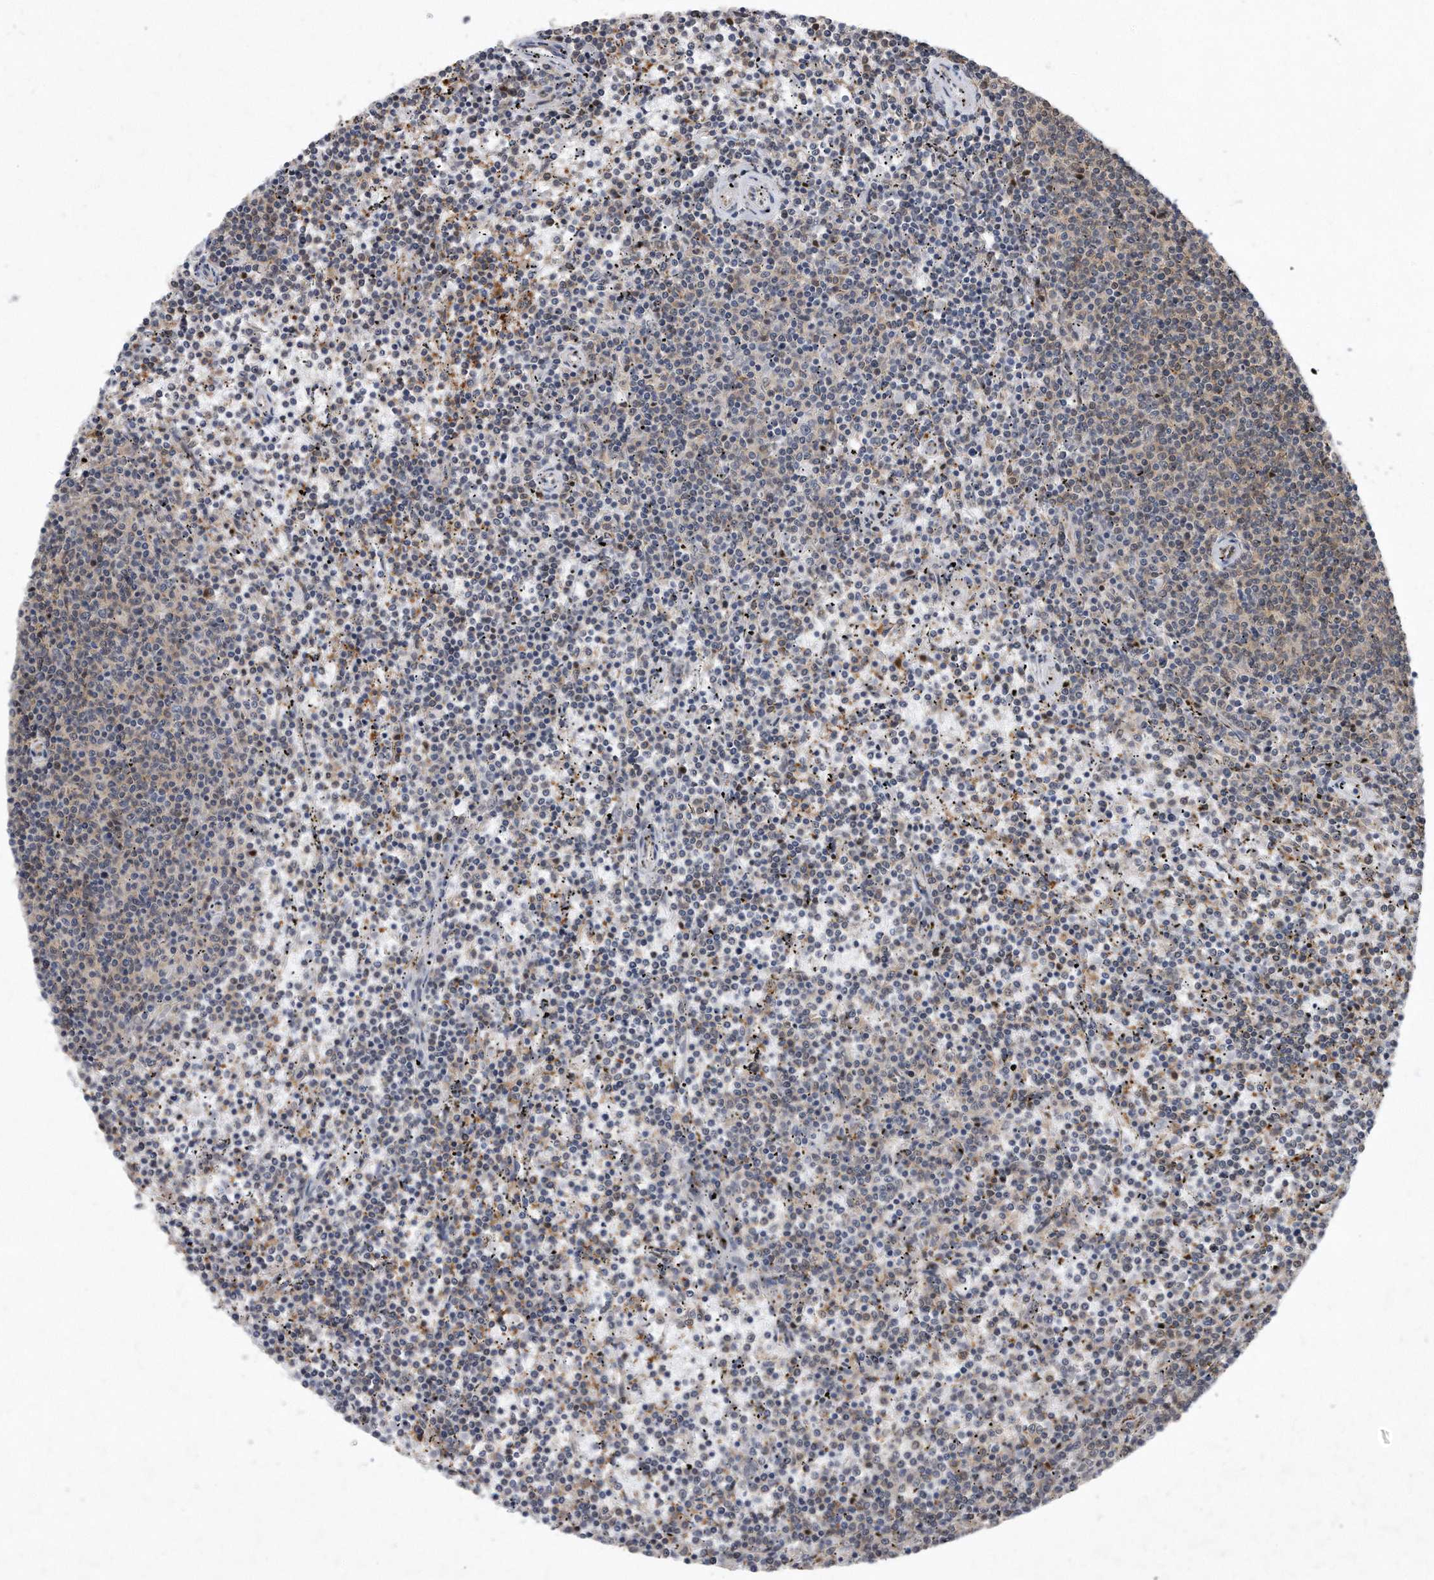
{"staining": {"intensity": "negative", "quantity": "none", "location": "none"}, "tissue": "lymphoma", "cell_type": "Tumor cells", "image_type": "cancer", "snomed": [{"axis": "morphology", "description": "Malignant lymphoma, non-Hodgkin's type, Low grade"}, {"axis": "topography", "description": "Spleen"}], "caption": "This is an immunohistochemistry micrograph of lymphoma. There is no positivity in tumor cells.", "gene": "PGBD2", "patient": {"sex": "female", "age": 50}}